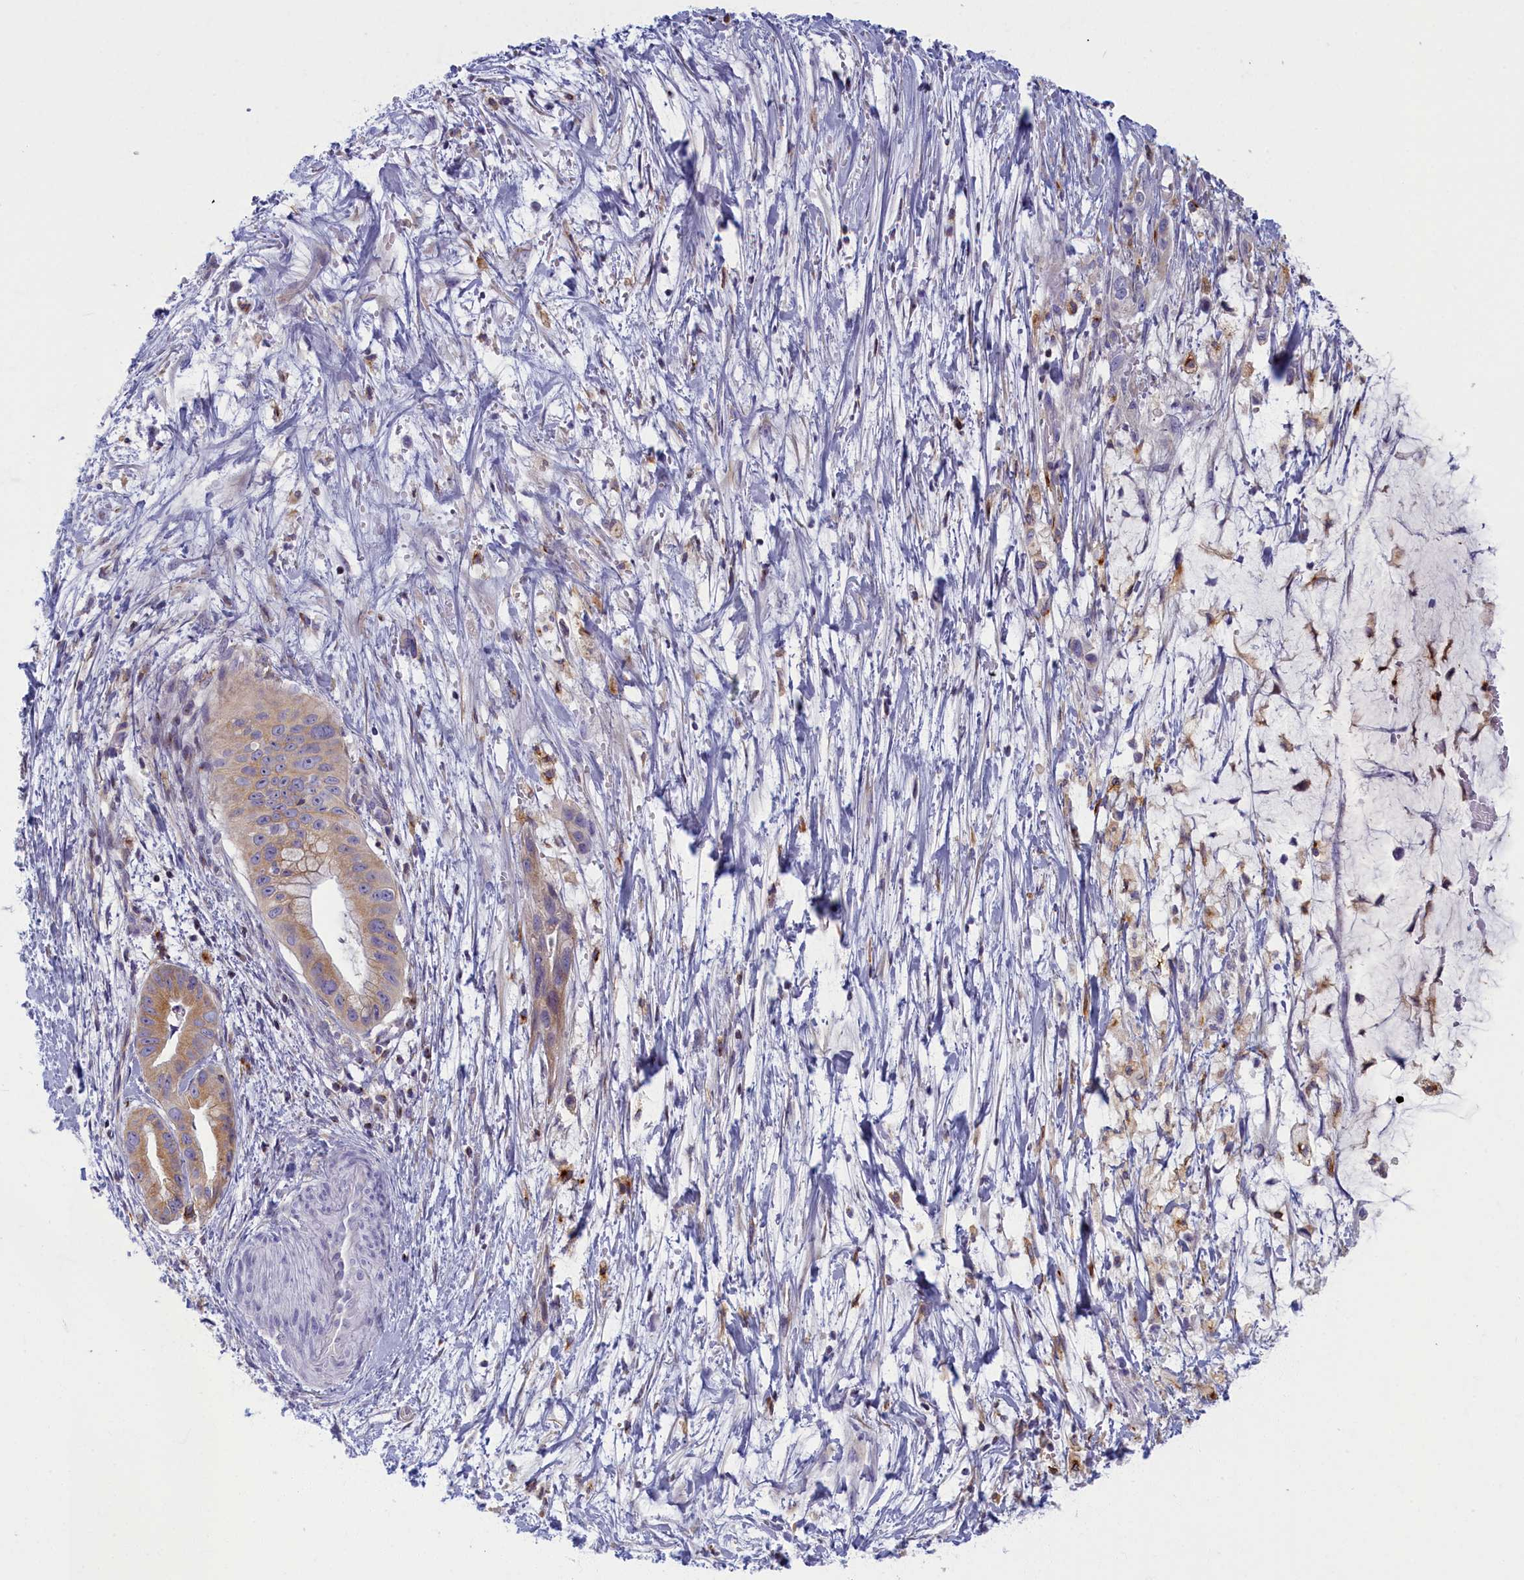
{"staining": {"intensity": "moderate", "quantity": "<25%", "location": "cytoplasmic/membranous"}, "tissue": "pancreatic cancer", "cell_type": "Tumor cells", "image_type": "cancer", "snomed": [{"axis": "morphology", "description": "Adenocarcinoma, NOS"}, {"axis": "topography", "description": "Pancreas"}], "caption": "Protein expression analysis of human pancreatic cancer (adenocarcinoma) reveals moderate cytoplasmic/membranous staining in about <25% of tumor cells.", "gene": "NOL10", "patient": {"sex": "male", "age": 48}}